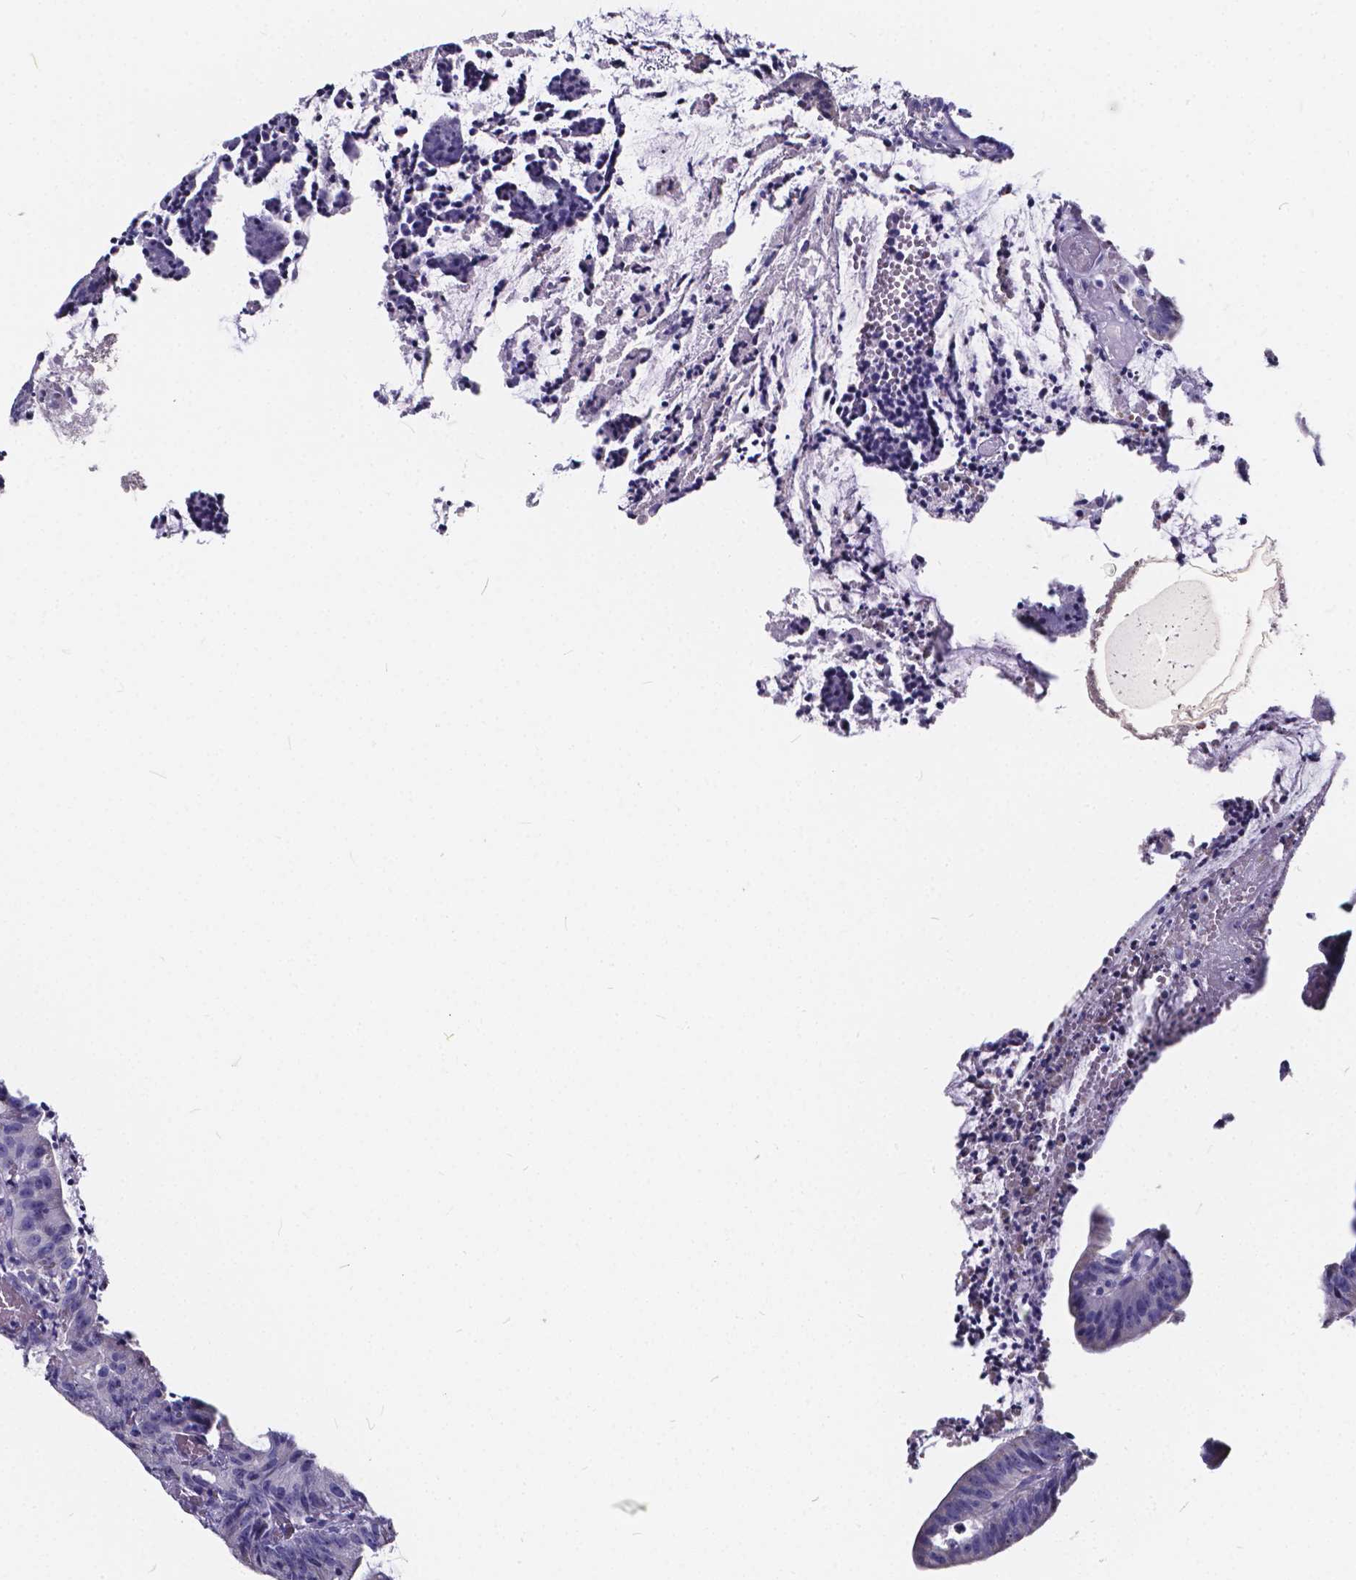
{"staining": {"intensity": "negative", "quantity": "none", "location": "none"}, "tissue": "colorectal cancer", "cell_type": "Tumor cells", "image_type": "cancer", "snomed": [{"axis": "morphology", "description": "Adenocarcinoma, NOS"}, {"axis": "topography", "description": "Colon"}], "caption": "An IHC histopathology image of colorectal adenocarcinoma is shown. There is no staining in tumor cells of colorectal adenocarcinoma.", "gene": "SPEF2", "patient": {"sex": "female", "age": 78}}